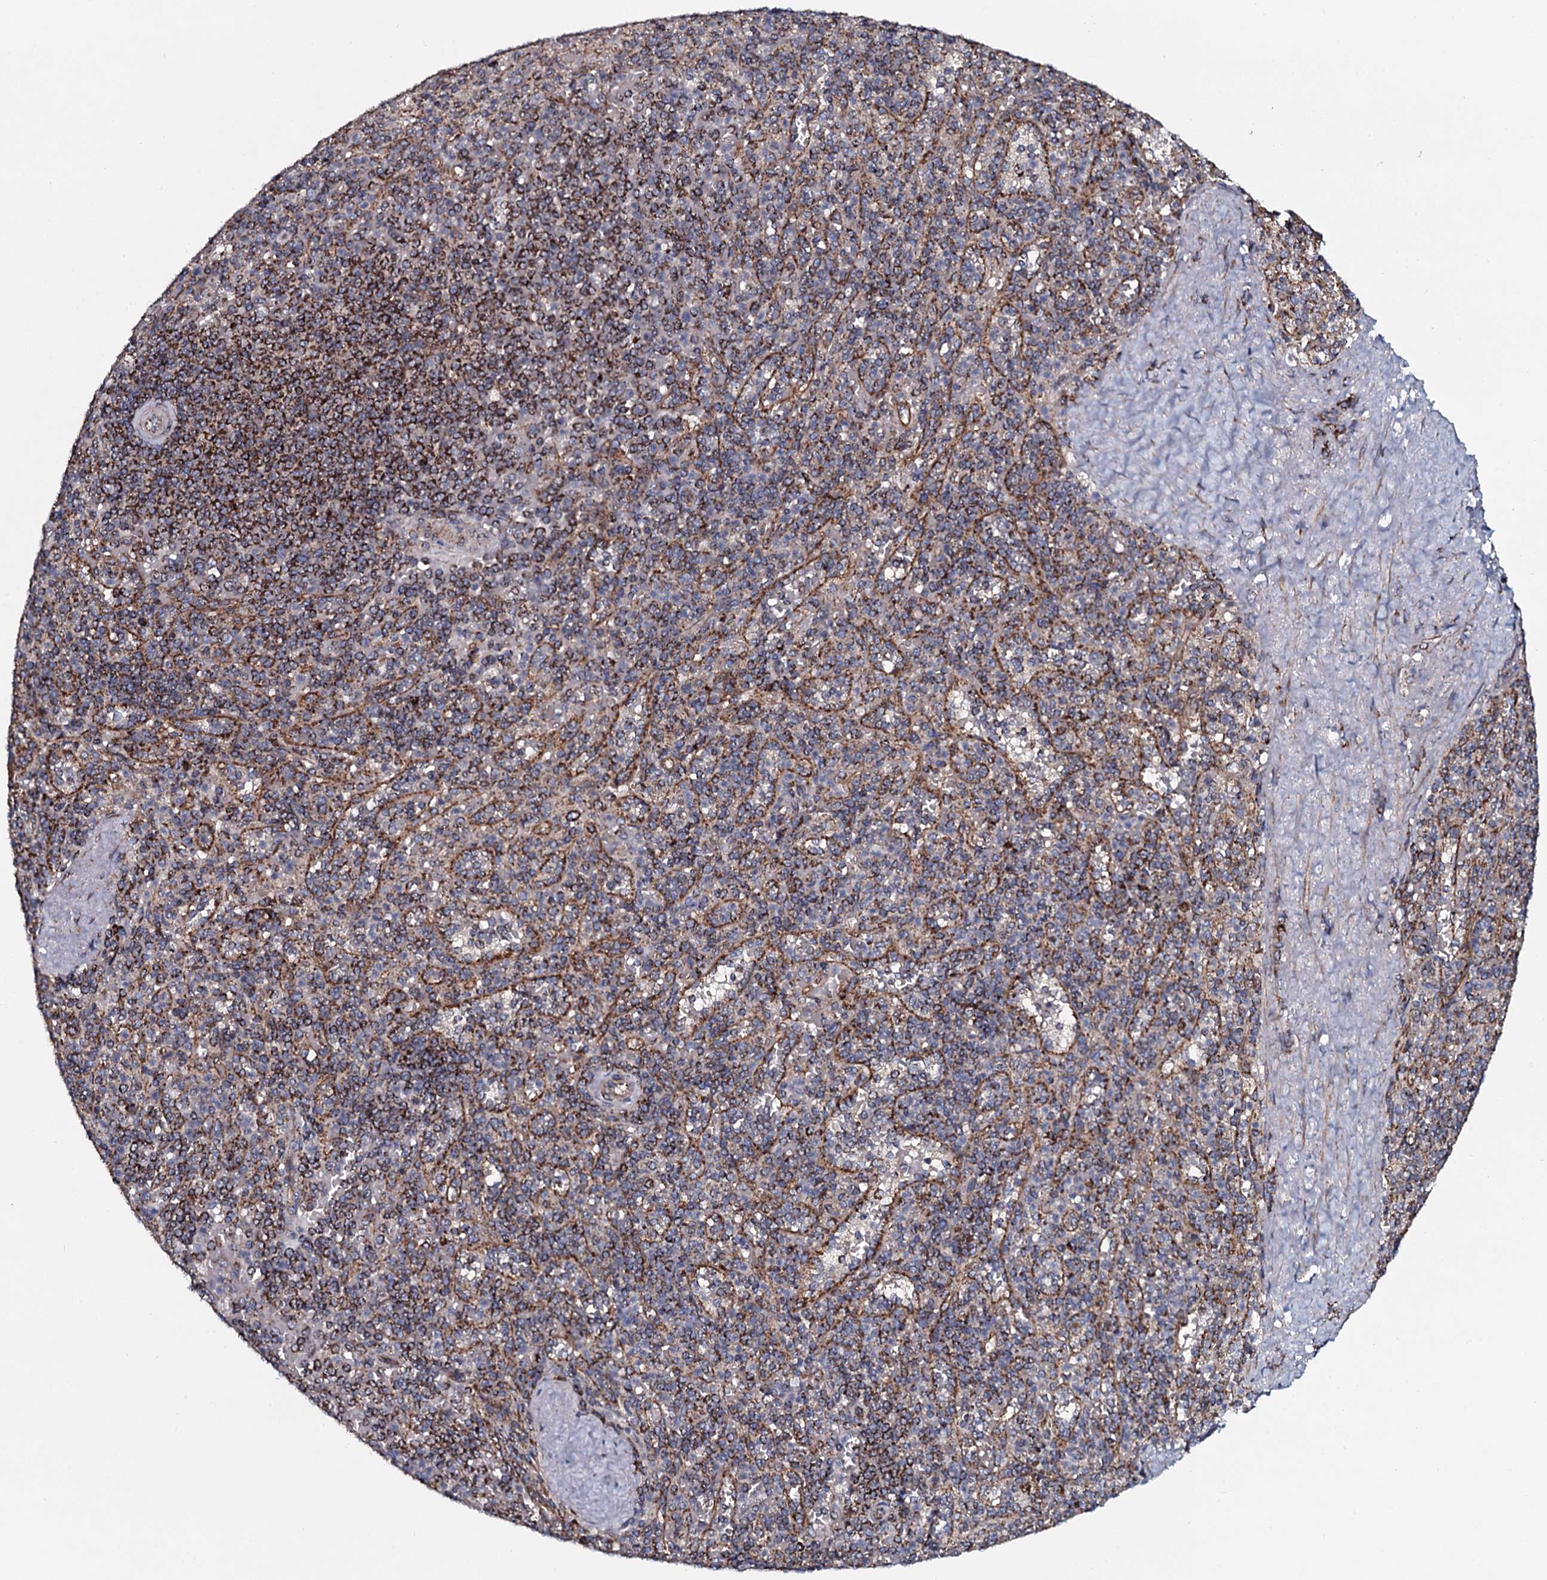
{"staining": {"intensity": "moderate", "quantity": "25%-75%", "location": "cytoplasmic/membranous"}, "tissue": "spleen", "cell_type": "Cells in red pulp", "image_type": "normal", "snomed": [{"axis": "morphology", "description": "Normal tissue, NOS"}, {"axis": "topography", "description": "Spleen"}], "caption": "Immunohistochemical staining of normal human spleen shows moderate cytoplasmic/membranous protein expression in approximately 25%-75% of cells in red pulp. Nuclei are stained in blue.", "gene": "EVC2", "patient": {"sex": "male", "age": 82}}